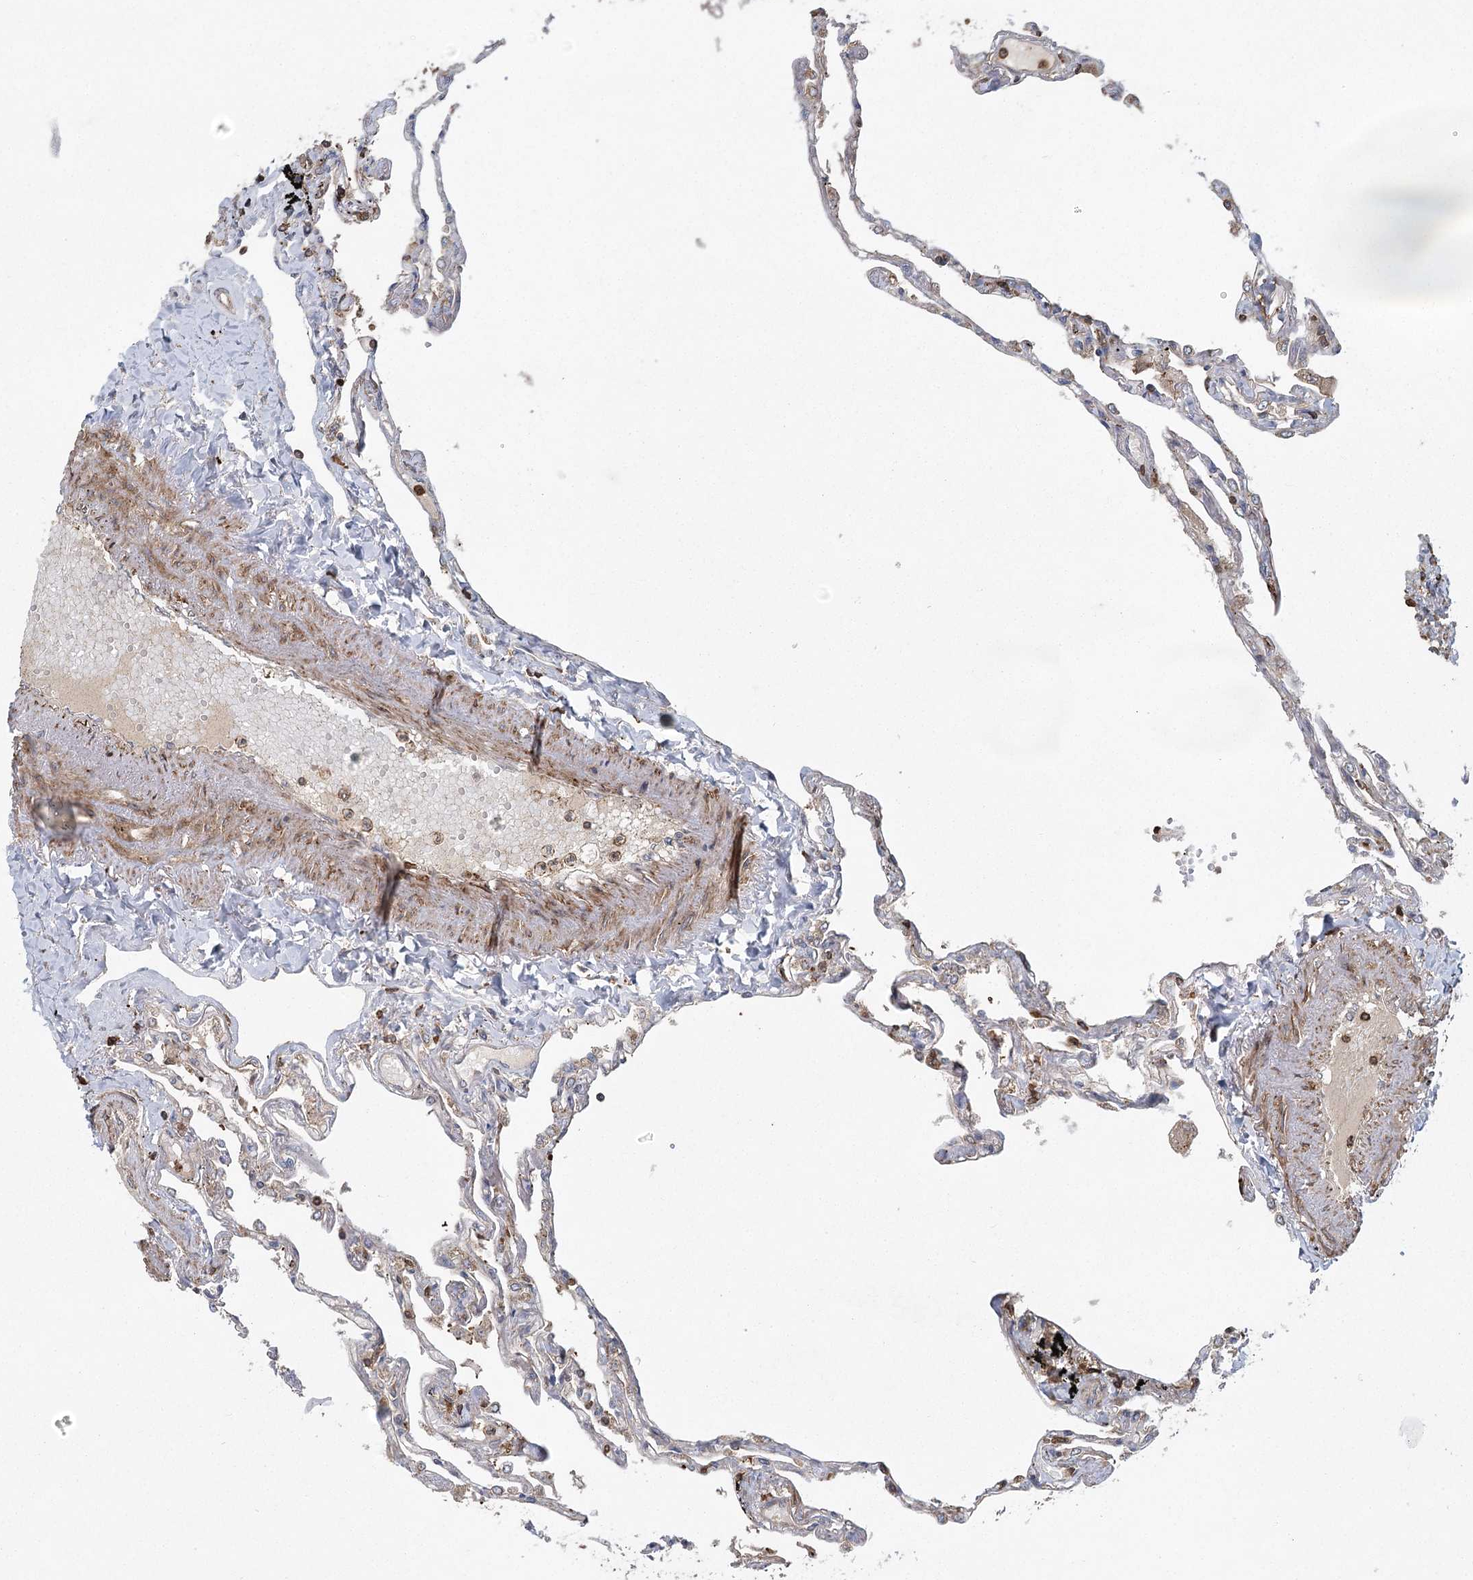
{"staining": {"intensity": "negative", "quantity": "none", "location": "none"}, "tissue": "lung", "cell_type": "Alveolar cells", "image_type": "normal", "snomed": [{"axis": "morphology", "description": "Normal tissue, NOS"}, {"axis": "topography", "description": "Lung"}], "caption": "A high-resolution micrograph shows immunohistochemistry staining of unremarkable lung, which exhibits no significant expression in alveolar cells.", "gene": "PLEKHA7", "patient": {"sex": "female", "age": 67}}